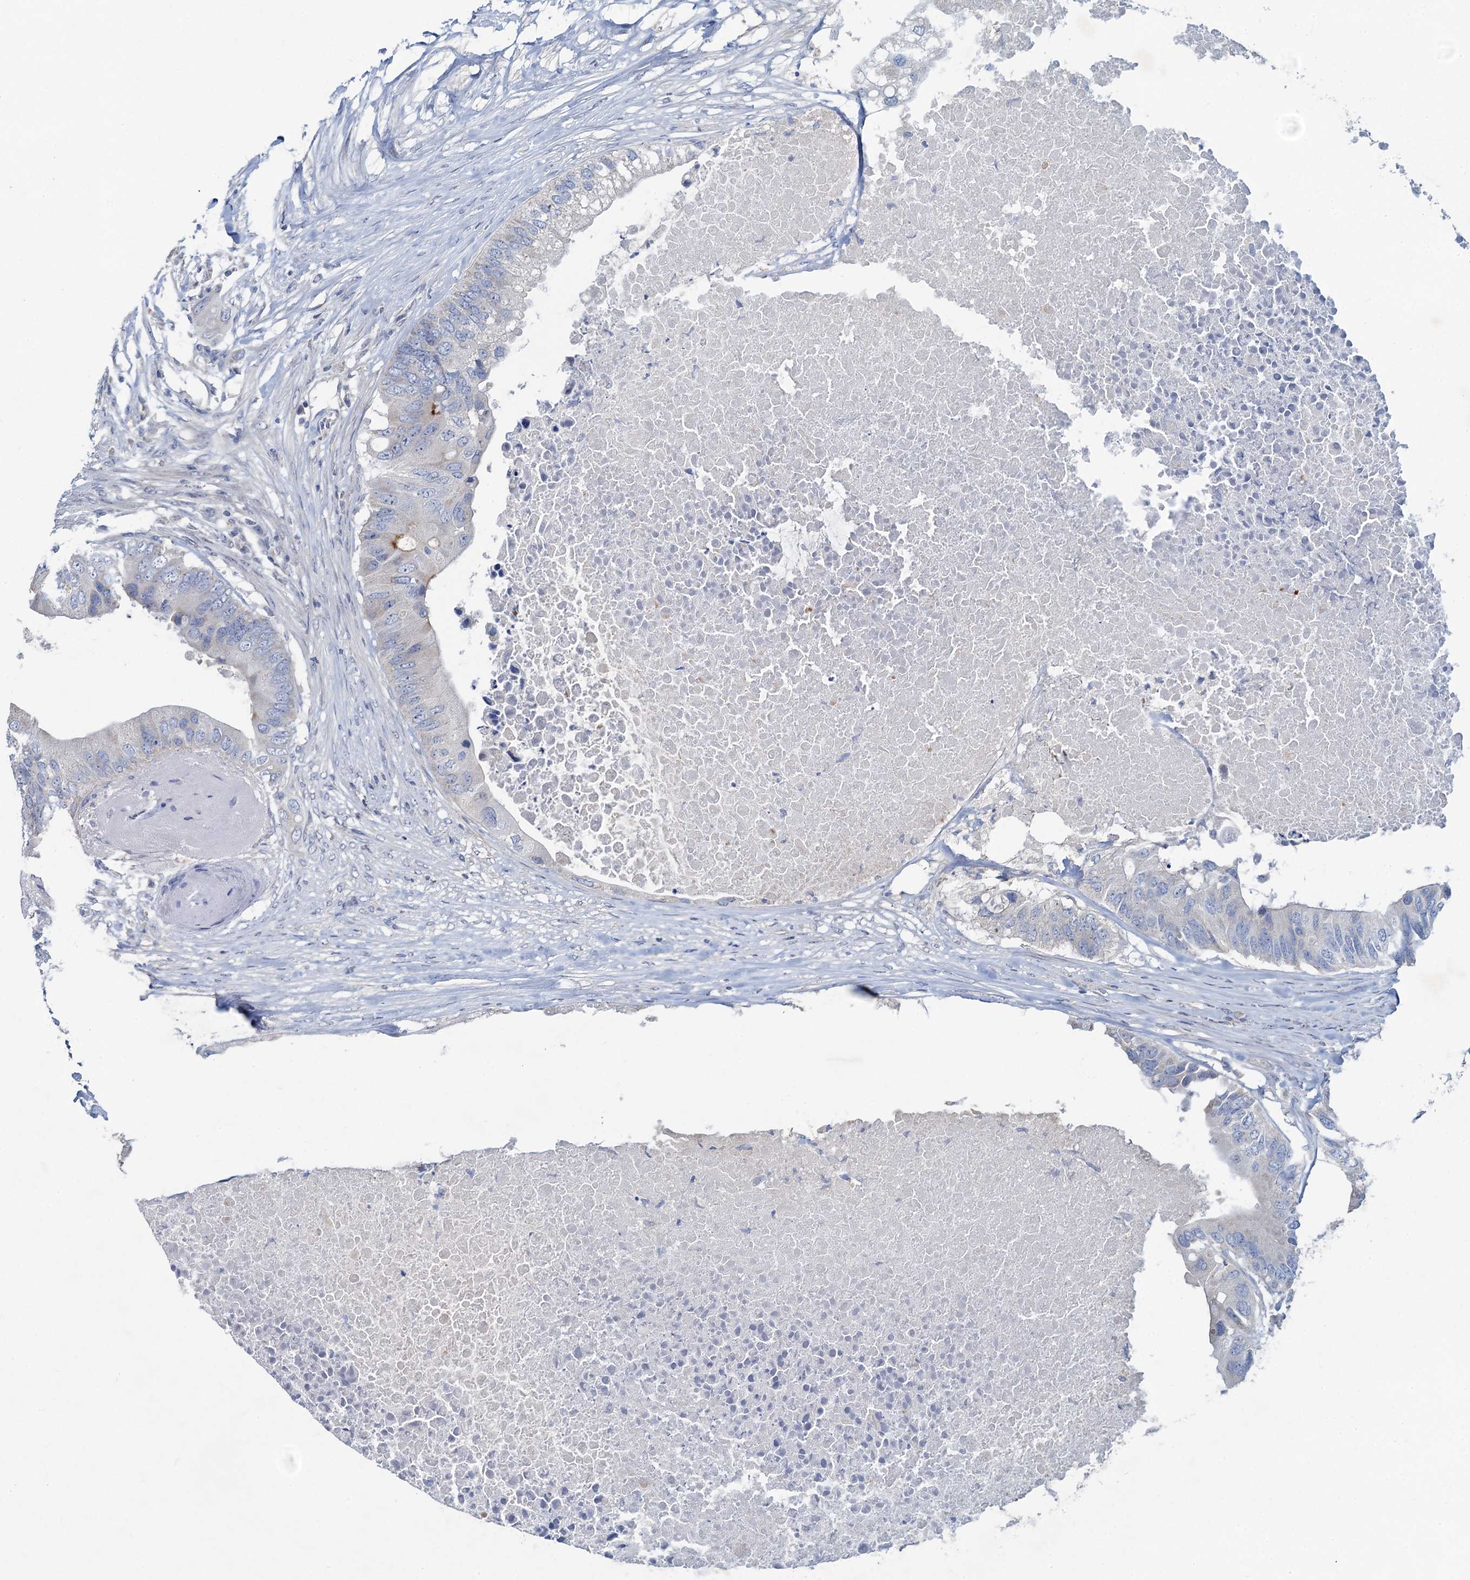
{"staining": {"intensity": "negative", "quantity": "none", "location": "none"}, "tissue": "colorectal cancer", "cell_type": "Tumor cells", "image_type": "cancer", "snomed": [{"axis": "morphology", "description": "Adenocarcinoma, NOS"}, {"axis": "topography", "description": "Colon"}], "caption": "IHC photomicrograph of neoplastic tissue: colorectal adenocarcinoma stained with DAB (3,3'-diaminobenzidine) exhibits no significant protein staining in tumor cells. (Brightfield microscopy of DAB immunohistochemistry (IHC) at high magnification).", "gene": "PLLP", "patient": {"sex": "male", "age": 71}}